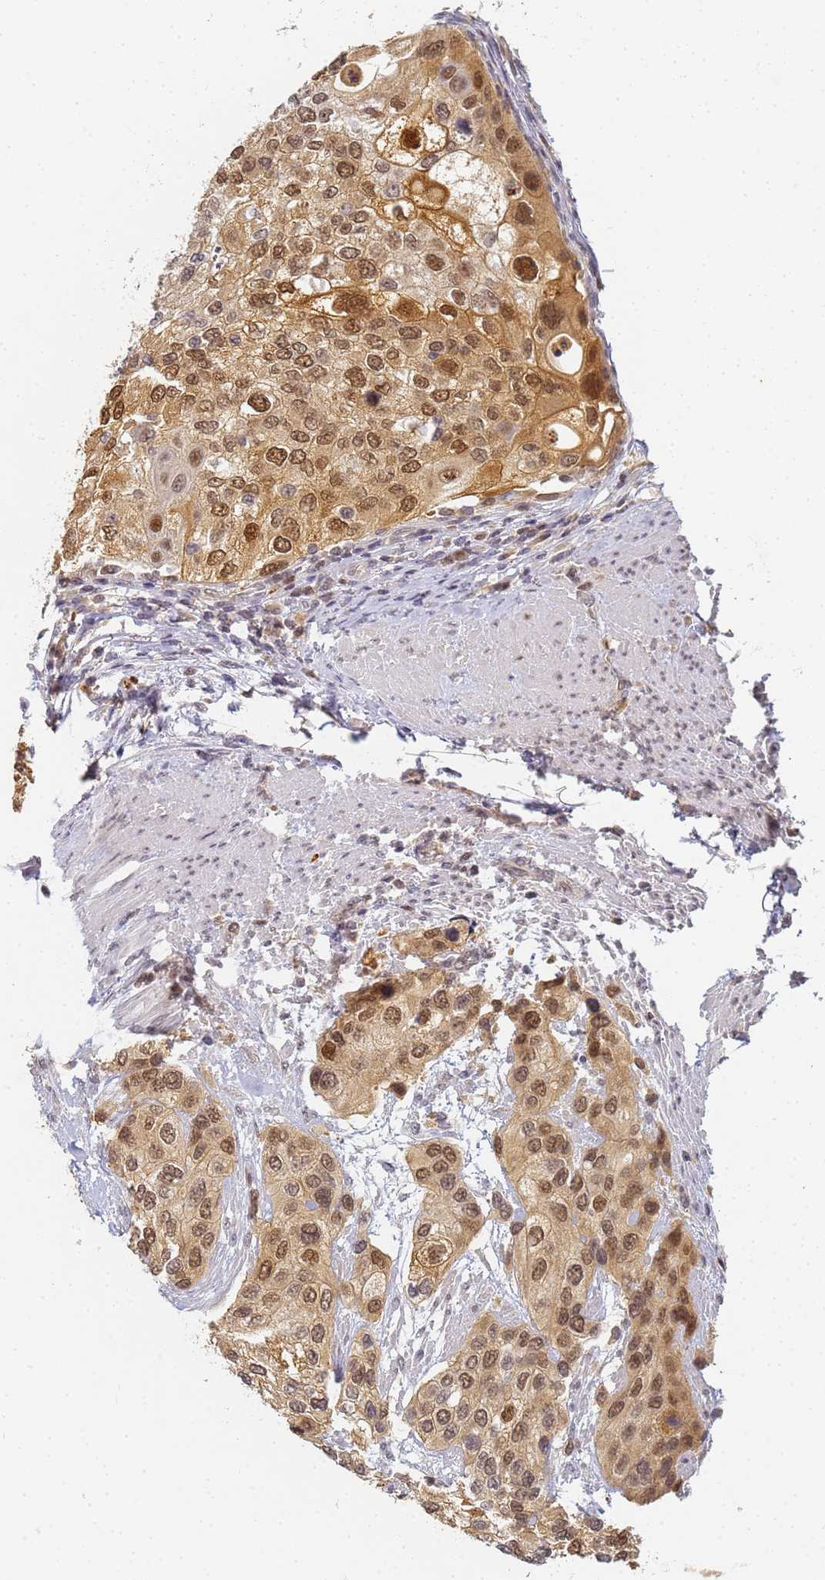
{"staining": {"intensity": "moderate", "quantity": ">75%", "location": "cytoplasmic/membranous,nuclear"}, "tissue": "urothelial cancer", "cell_type": "Tumor cells", "image_type": "cancer", "snomed": [{"axis": "morphology", "description": "Normal tissue, NOS"}, {"axis": "morphology", "description": "Urothelial carcinoma, High grade"}, {"axis": "topography", "description": "Vascular tissue"}, {"axis": "topography", "description": "Urinary bladder"}], "caption": "This histopathology image shows IHC staining of high-grade urothelial carcinoma, with medium moderate cytoplasmic/membranous and nuclear expression in about >75% of tumor cells.", "gene": "HMCES", "patient": {"sex": "female", "age": 56}}